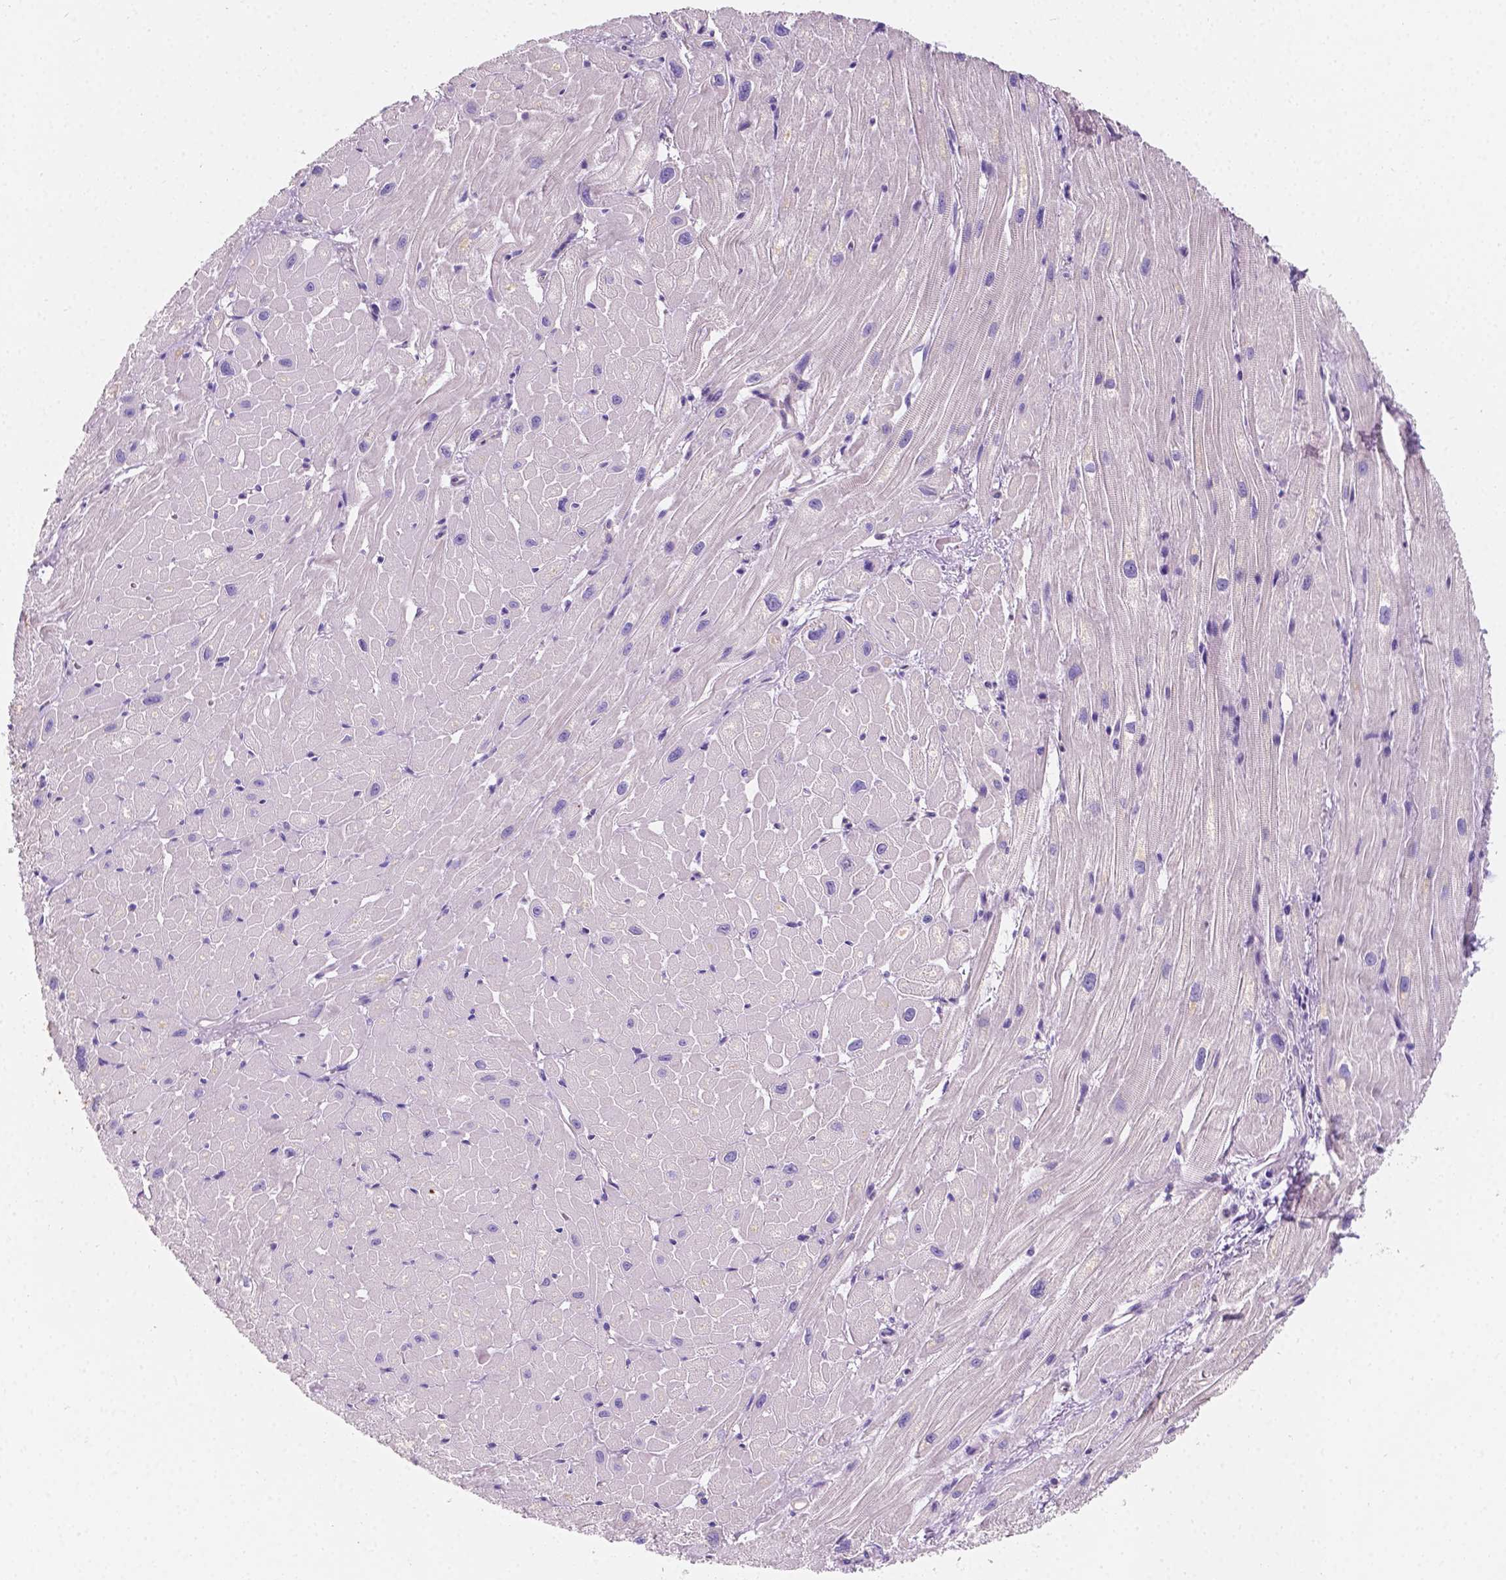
{"staining": {"intensity": "negative", "quantity": "none", "location": "none"}, "tissue": "heart muscle", "cell_type": "Cardiomyocytes", "image_type": "normal", "snomed": [{"axis": "morphology", "description": "Normal tissue, NOS"}, {"axis": "topography", "description": "Heart"}], "caption": "Cardiomyocytes are negative for brown protein staining in normal heart muscle. (DAB immunohistochemistry (IHC), high magnification).", "gene": "SIRT2", "patient": {"sex": "male", "age": 62}}